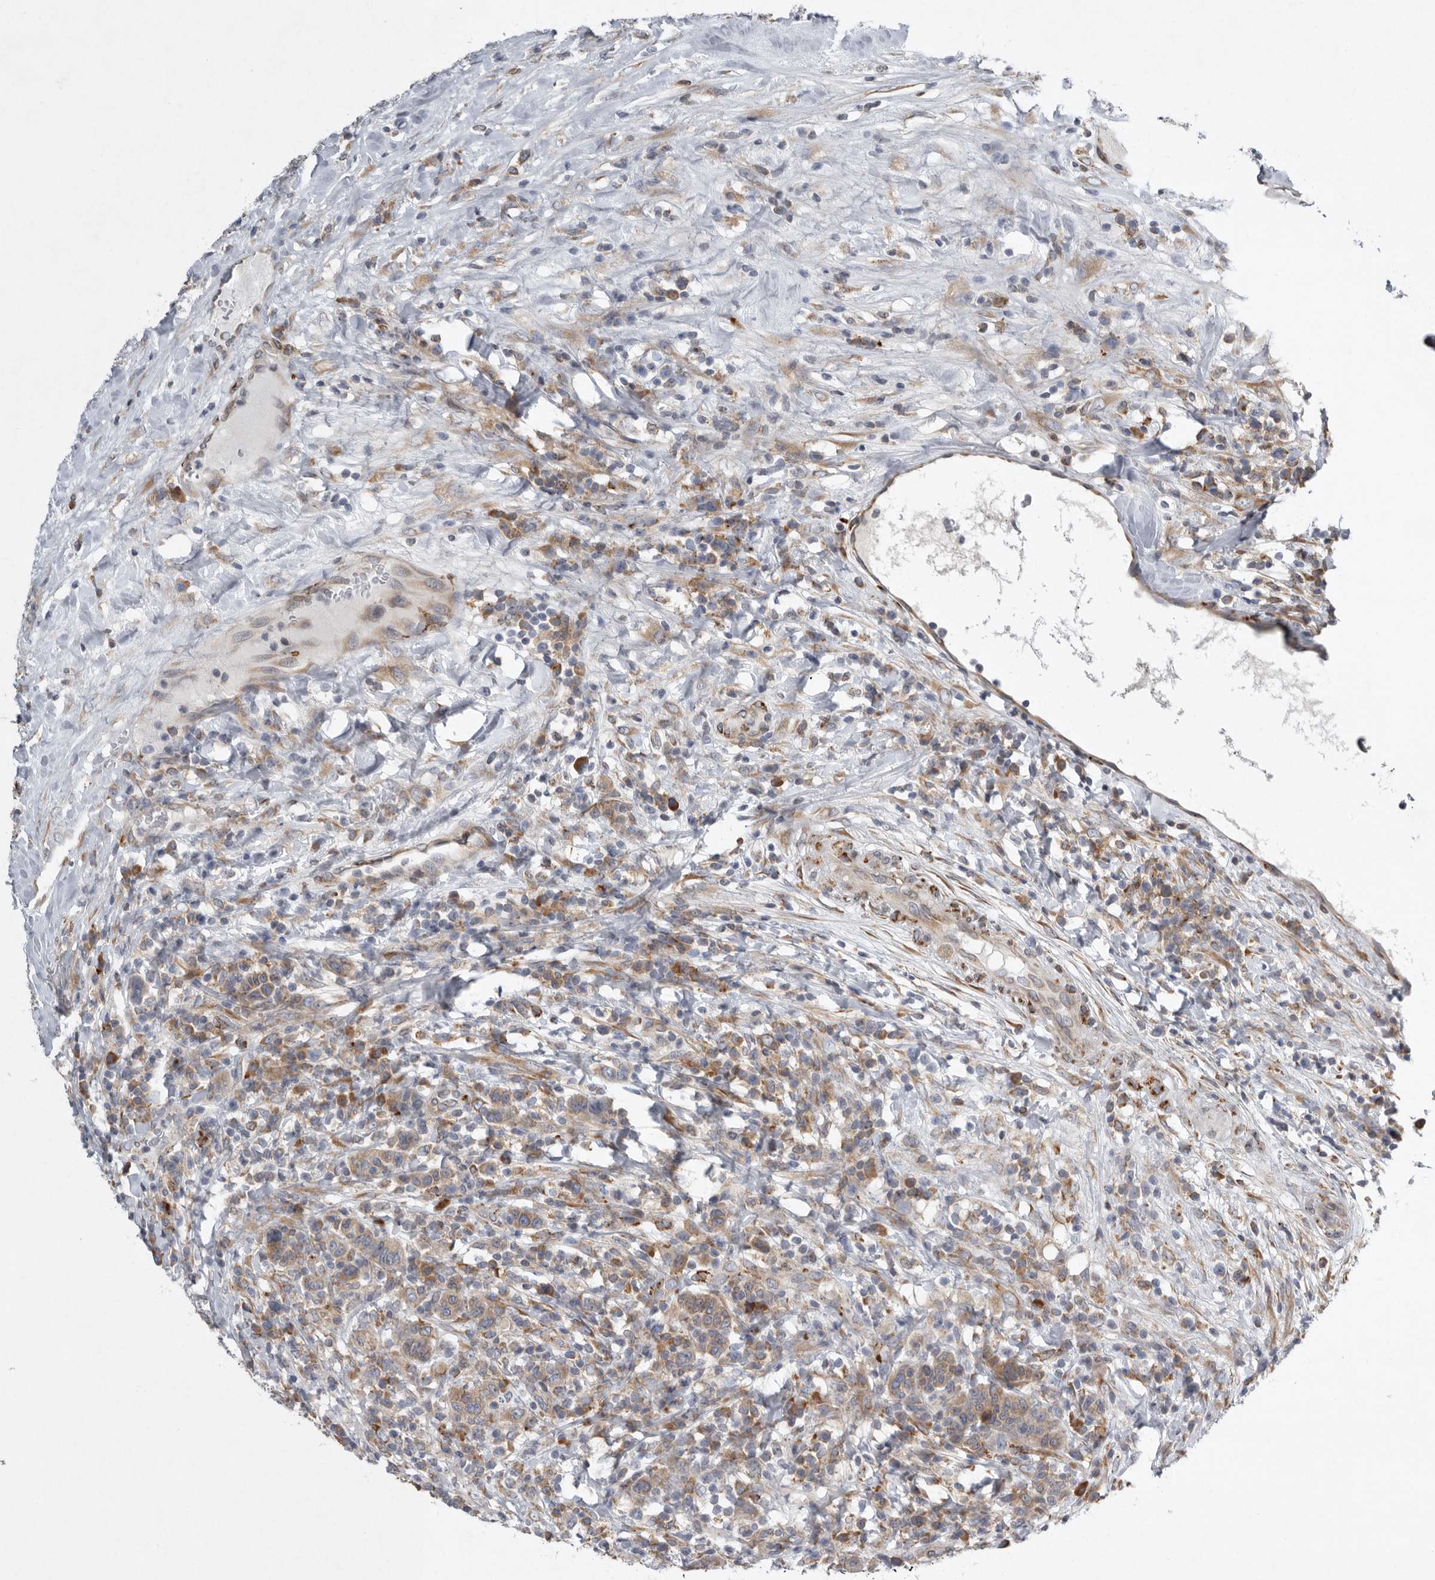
{"staining": {"intensity": "weak", "quantity": ">75%", "location": "cytoplasmic/membranous"}, "tissue": "breast cancer", "cell_type": "Tumor cells", "image_type": "cancer", "snomed": [{"axis": "morphology", "description": "Duct carcinoma"}, {"axis": "topography", "description": "Breast"}], "caption": "Brown immunohistochemical staining in breast infiltrating ductal carcinoma reveals weak cytoplasmic/membranous positivity in about >75% of tumor cells. The protein is stained brown, and the nuclei are stained in blue (DAB IHC with brightfield microscopy, high magnification).", "gene": "GANAB", "patient": {"sex": "female", "age": 37}}